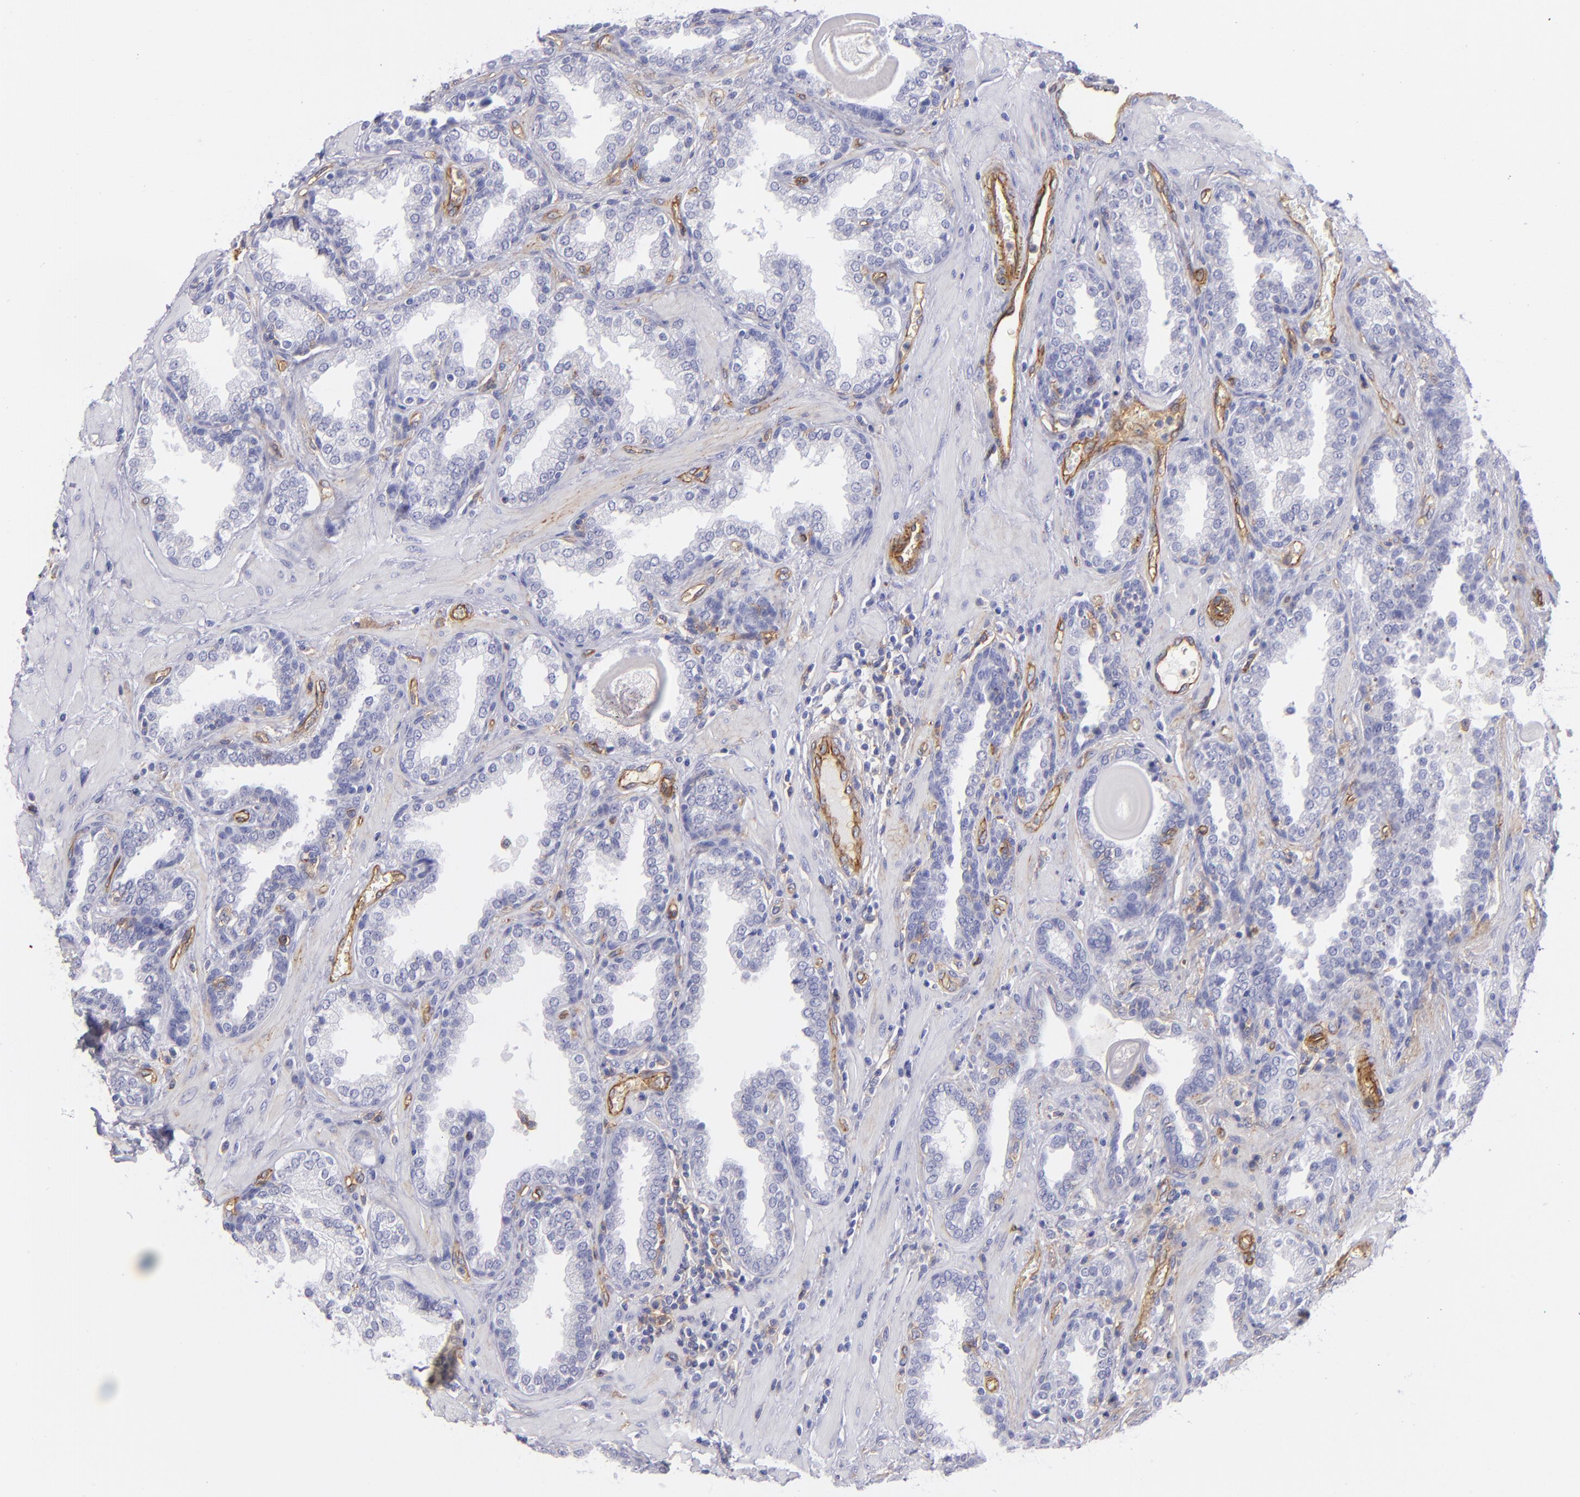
{"staining": {"intensity": "negative", "quantity": "none", "location": "none"}, "tissue": "prostate", "cell_type": "Glandular cells", "image_type": "normal", "snomed": [{"axis": "morphology", "description": "Normal tissue, NOS"}, {"axis": "topography", "description": "Prostate"}], "caption": "High magnification brightfield microscopy of unremarkable prostate stained with DAB (brown) and counterstained with hematoxylin (blue): glandular cells show no significant expression.", "gene": "ENTPD1", "patient": {"sex": "male", "age": 51}}